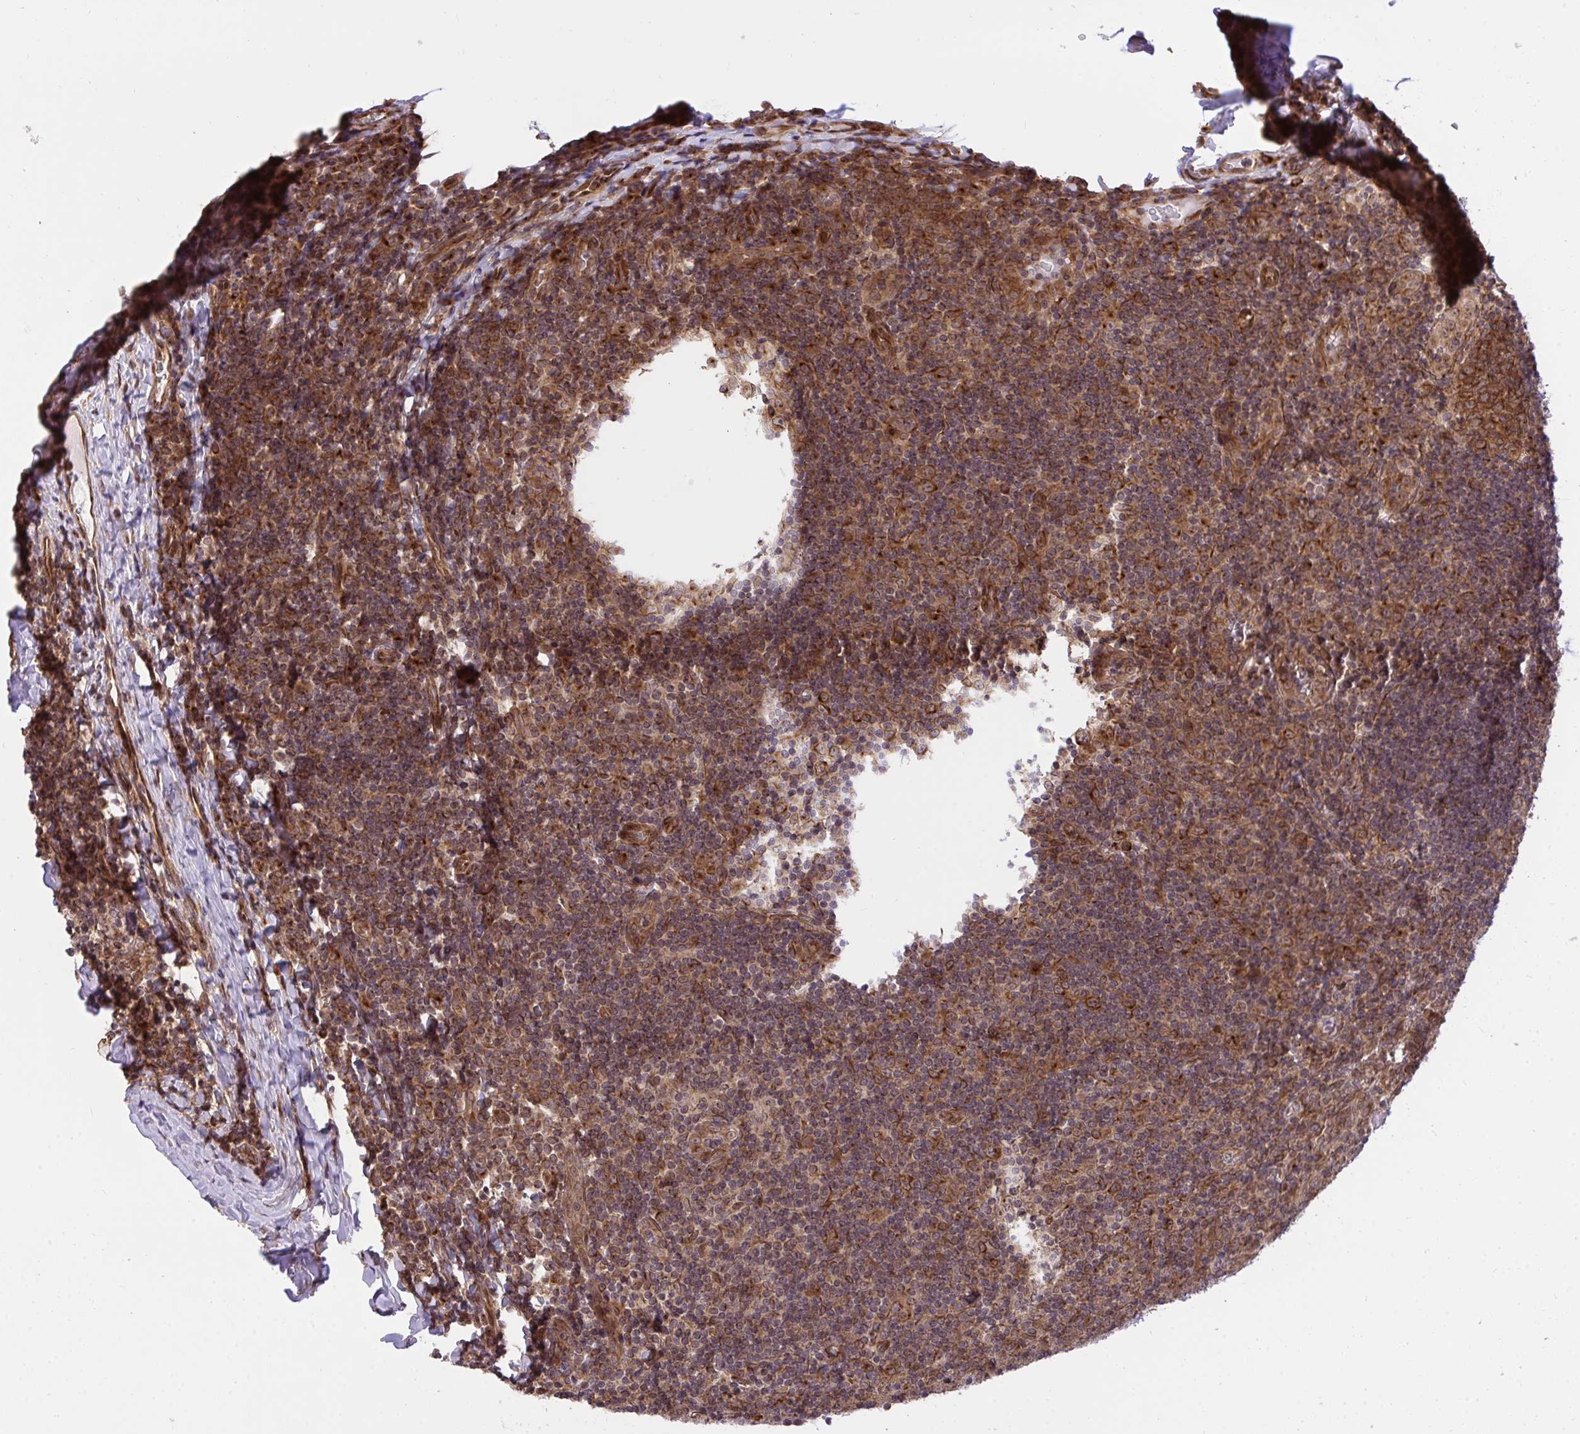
{"staining": {"intensity": "moderate", "quantity": ">75%", "location": "cytoplasmic/membranous"}, "tissue": "tonsil", "cell_type": "Germinal center cells", "image_type": "normal", "snomed": [{"axis": "morphology", "description": "Normal tissue, NOS"}, {"axis": "morphology", "description": "Inflammation, NOS"}, {"axis": "topography", "description": "Tonsil"}], "caption": "A high-resolution image shows immunohistochemistry staining of unremarkable tonsil, which displays moderate cytoplasmic/membranous staining in about >75% of germinal center cells.", "gene": "ERI1", "patient": {"sex": "female", "age": 31}}